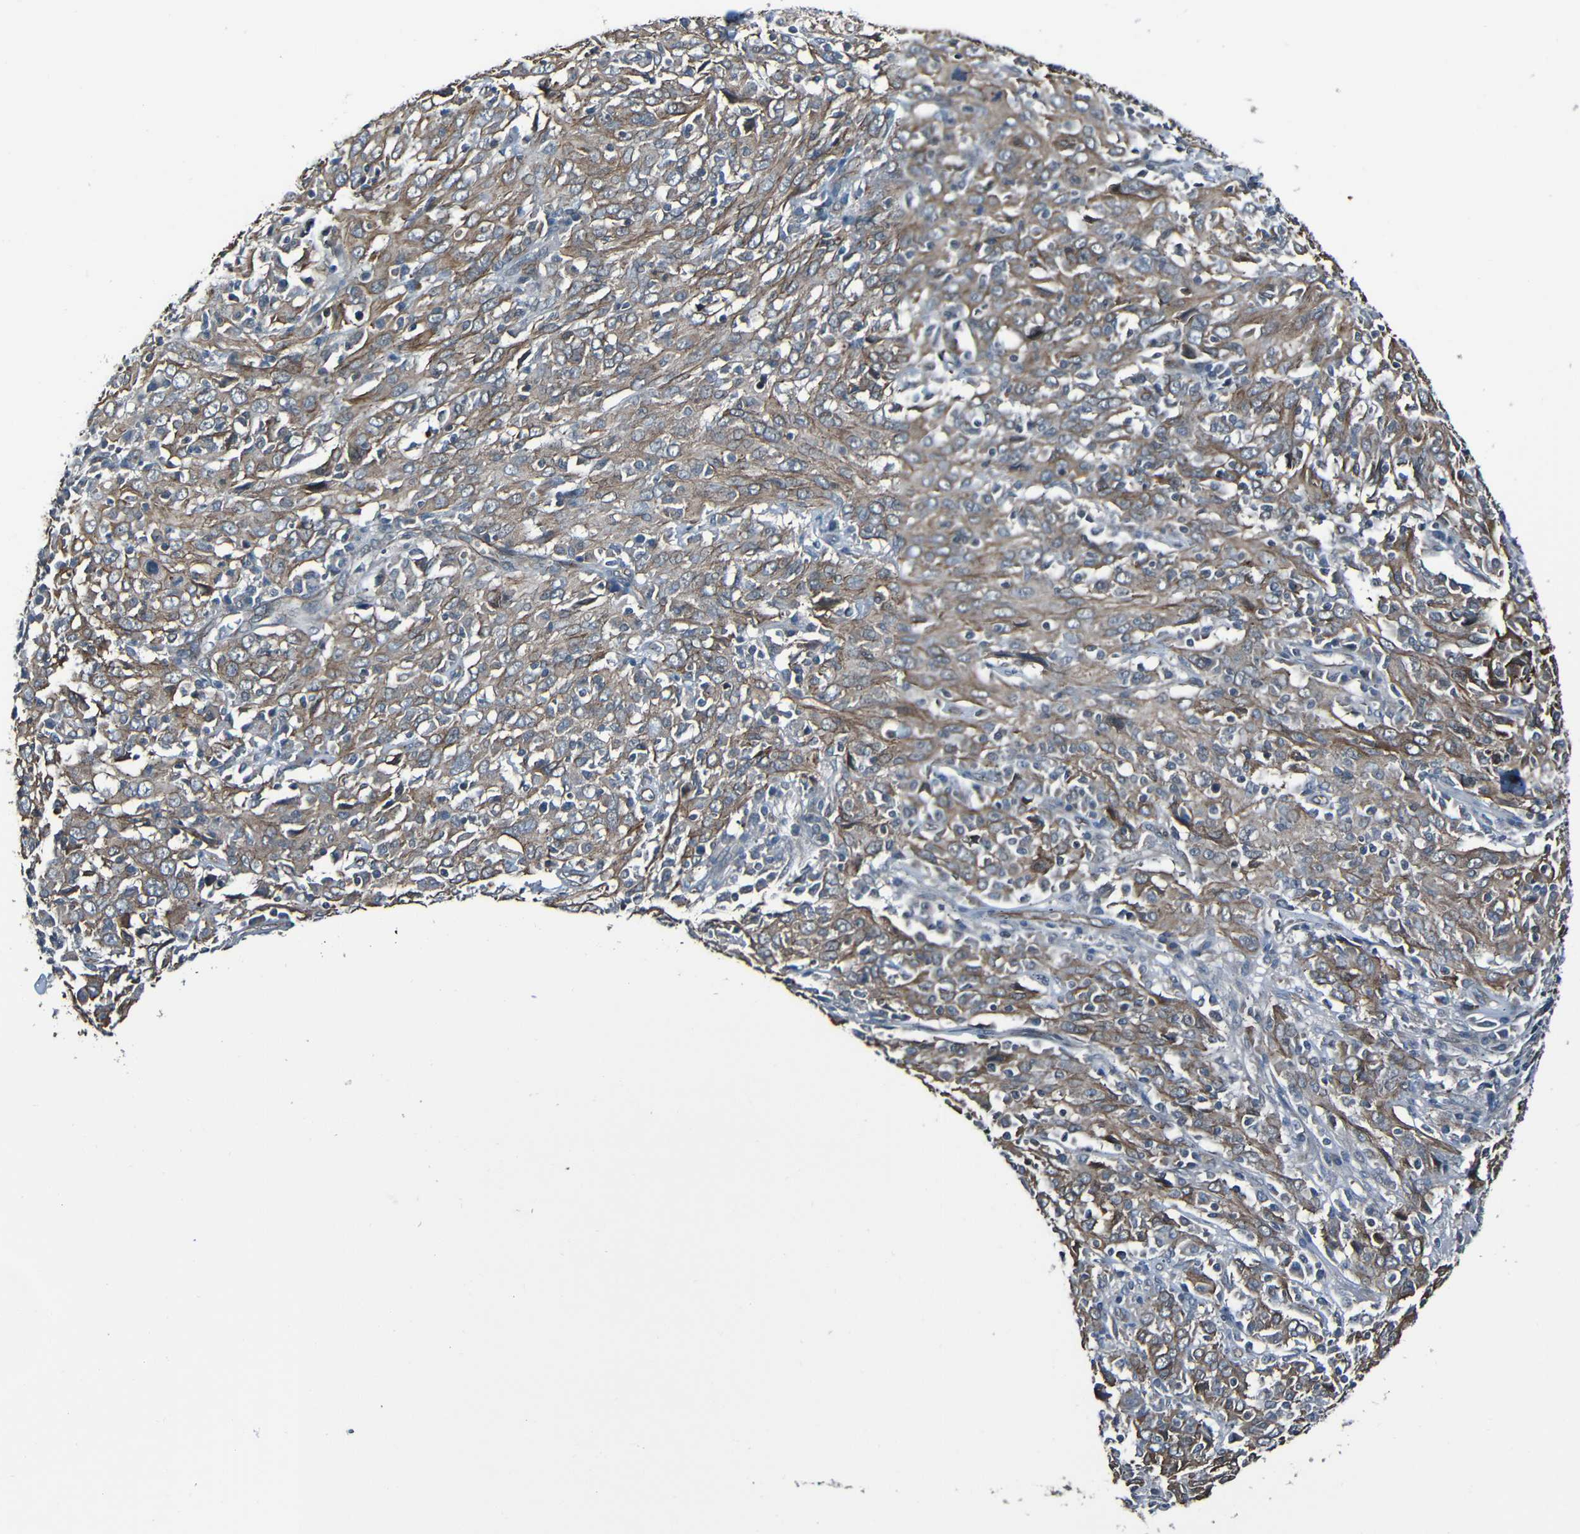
{"staining": {"intensity": "moderate", "quantity": ">75%", "location": "cytoplasmic/membranous"}, "tissue": "cervical cancer", "cell_type": "Tumor cells", "image_type": "cancer", "snomed": [{"axis": "morphology", "description": "Squamous cell carcinoma, NOS"}, {"axis": "topography", "description": "Cervix"}], "caption": "Immunohistochemistry of human cervical squamous cell carcinoma reveals medium levels of moderate cytoplasmic/membranous expression in about >75% of tumor cells.", "gene": "LGR5", "patient": {"sex": "female", "age": 46}}